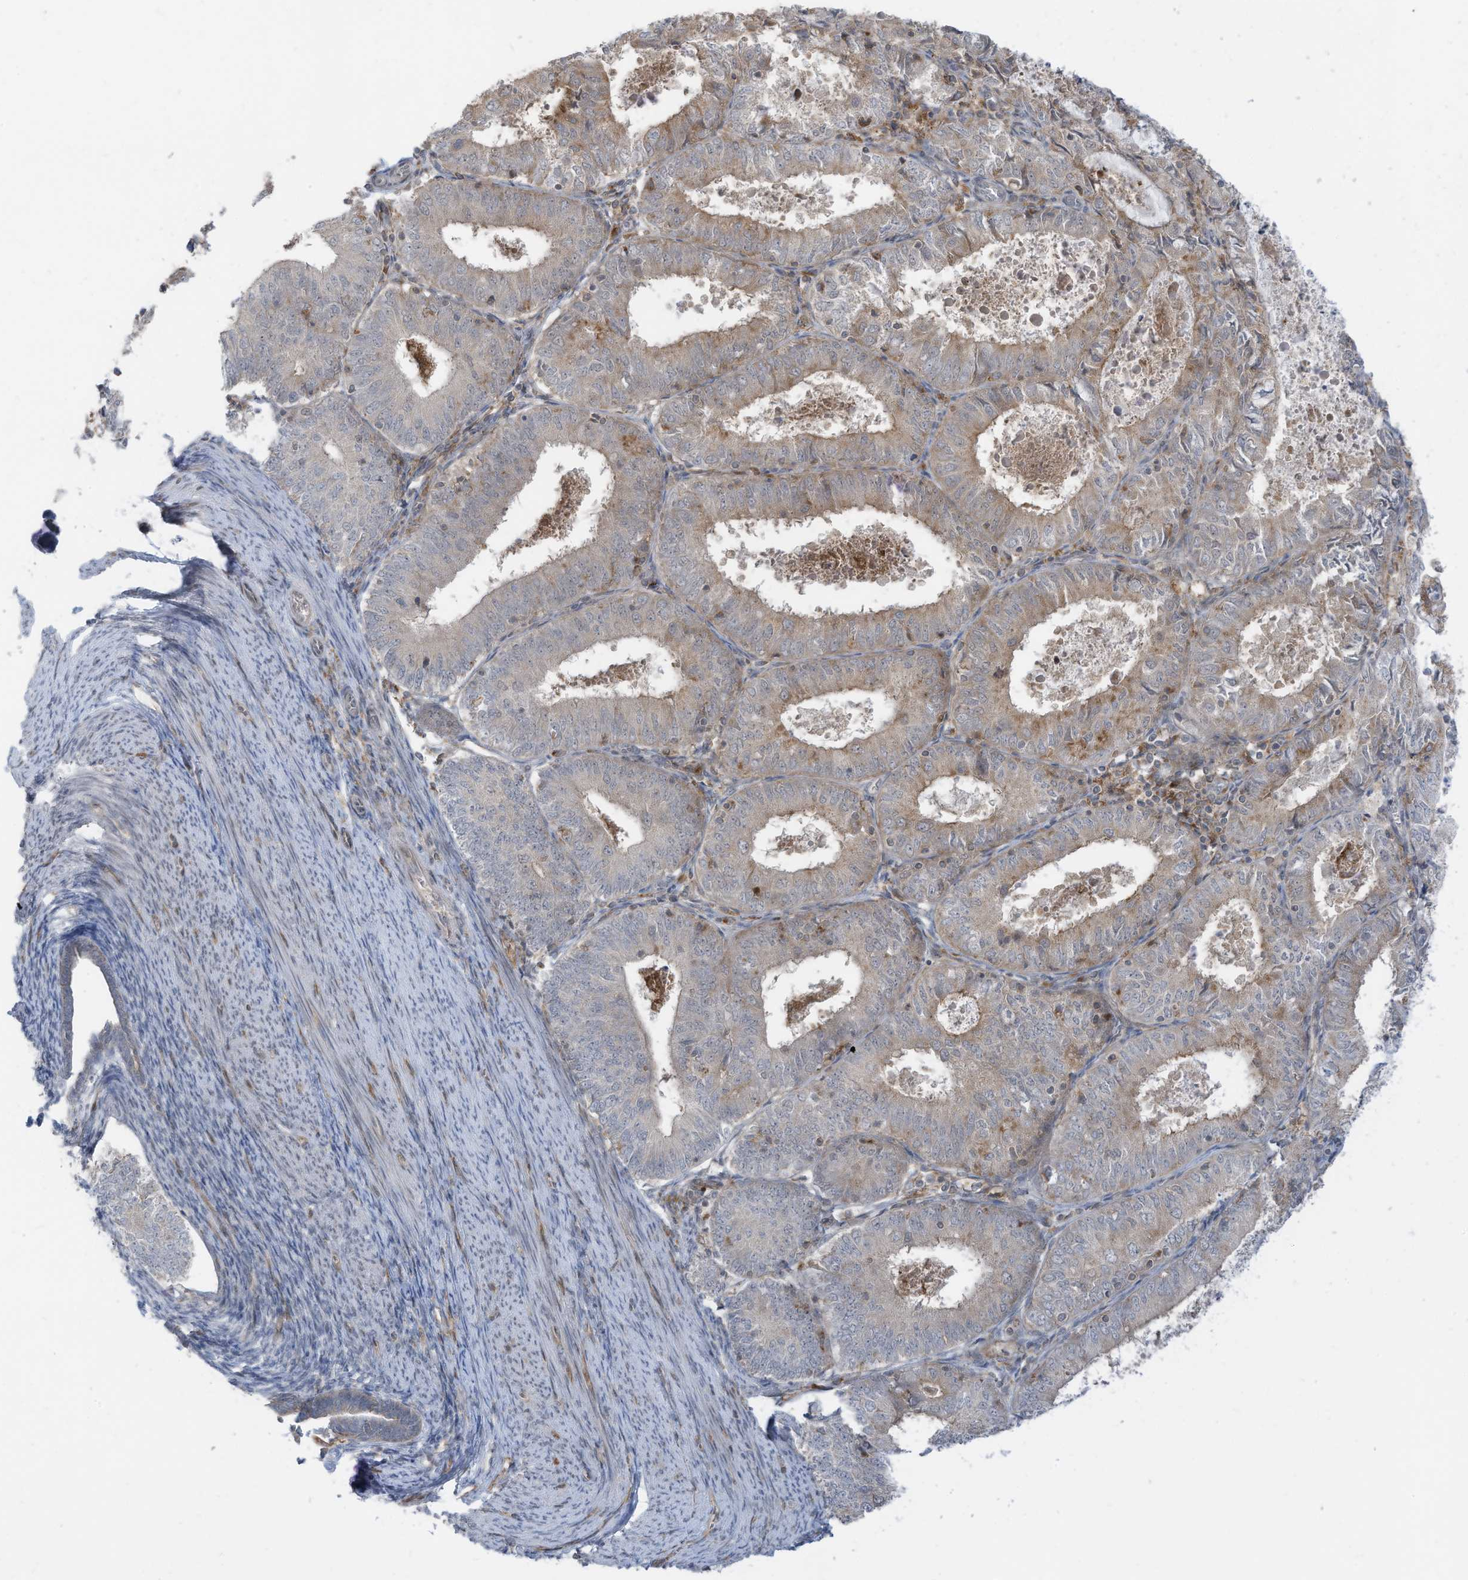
{"staining": {"intensity": "weak", "quantity": "25%-75%", "location": "cytoplasmic/membranous"}, "tissue": "endometrial cancer", "cell_type": "Tumor cells", "image_type": "cancer", "snomed": [{"axis": "morphology", "description": "Adenocarcinoma, NOS"}, {"axis": "topography", "description": "Endometrium"}], "caption": "Weak cytoplasmic/membranous staining for a protein is identified in about 25%-75% of tumor cells of adenocarcinoma (endometrial) using IHC.", "gene": "DZIP3", "patient": {"sex": "female", "age": 57}}